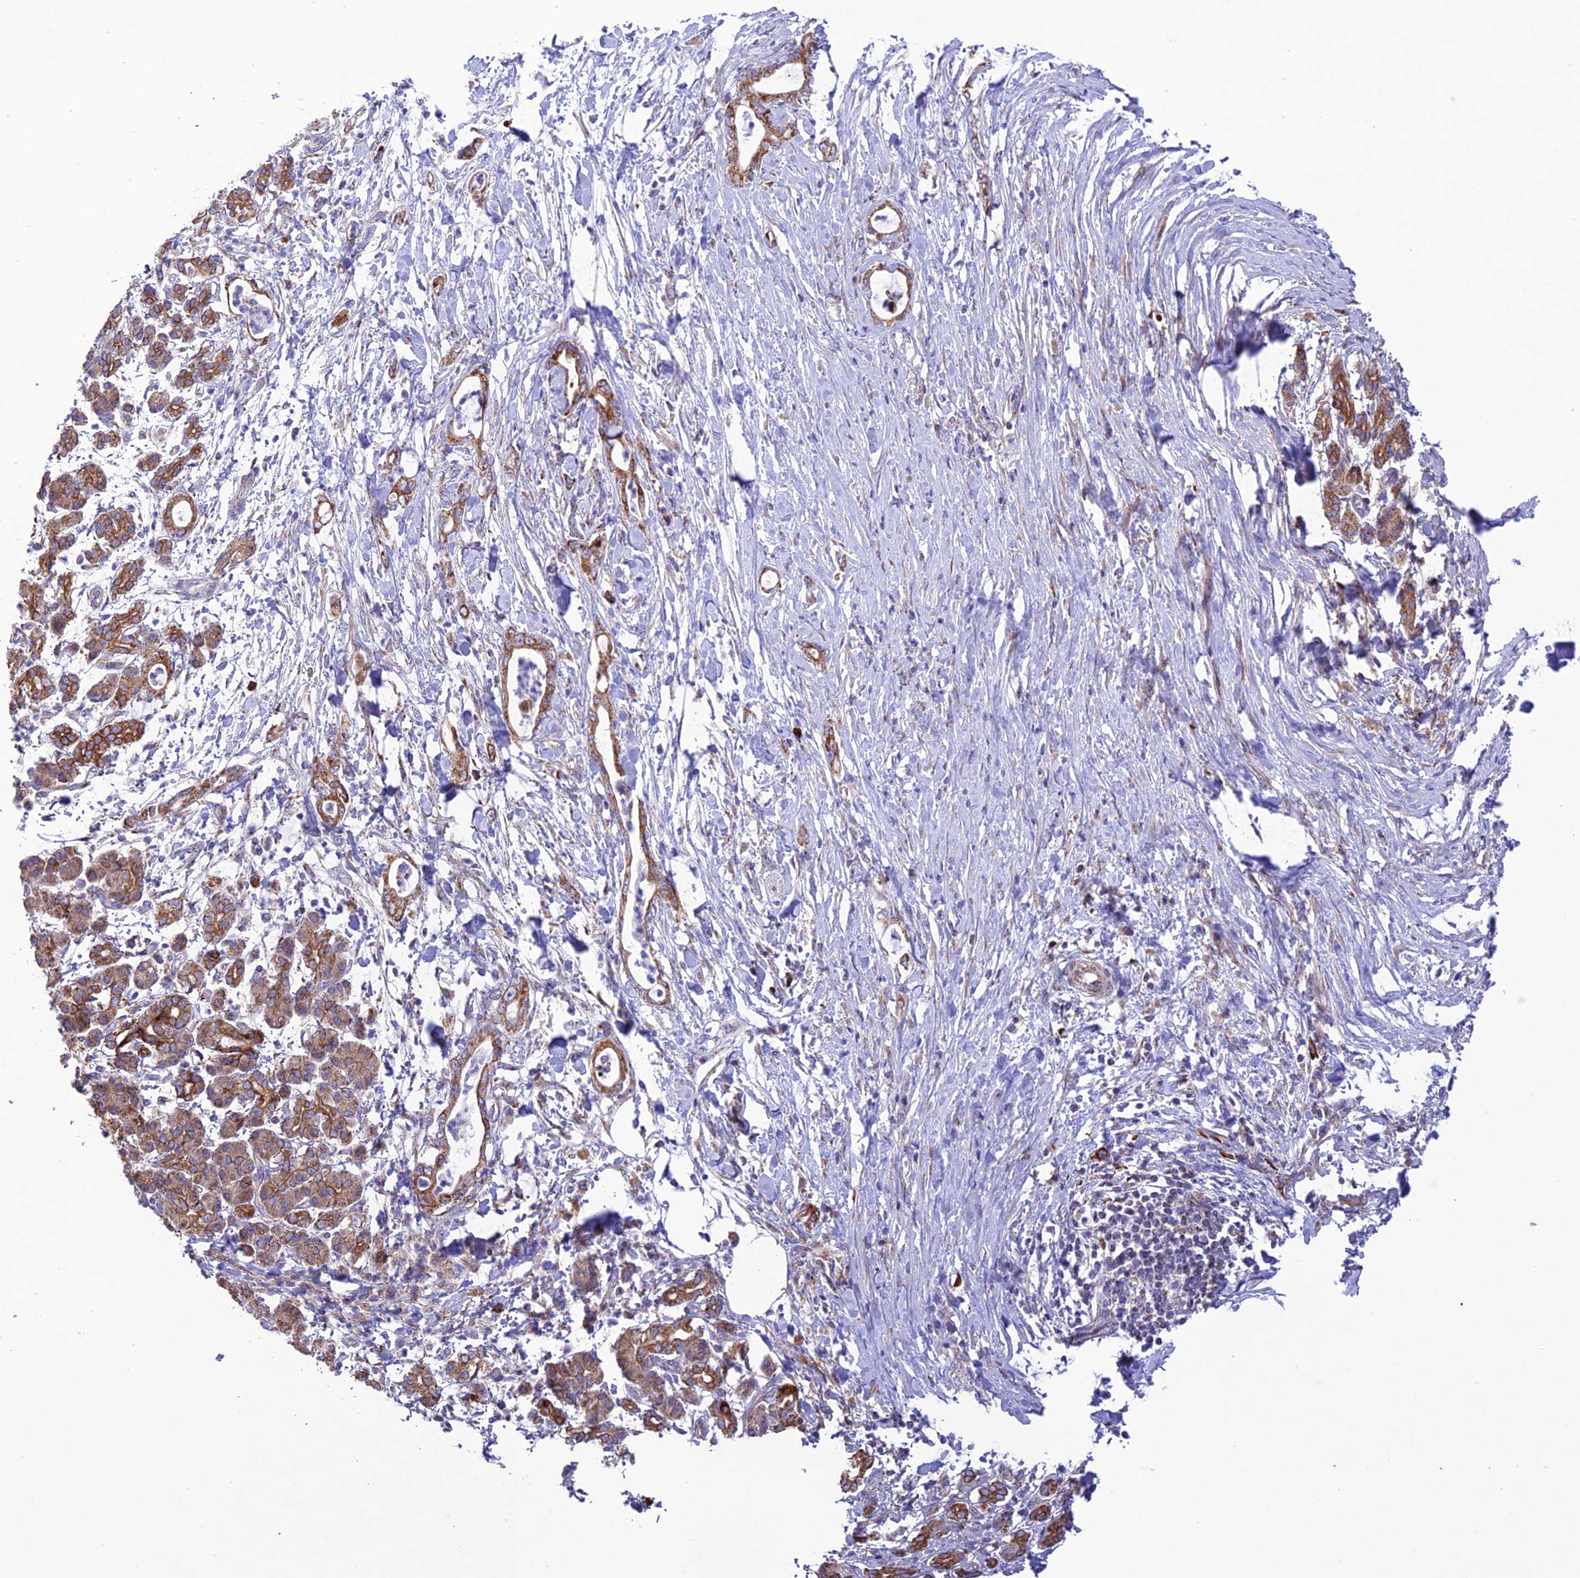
{"staining": {"intensity": "moderate", "quantity": ">75%", "location": "cytoplasmic/membranous"}, "tissue": "pancreatic cancer", "cell_type": "Tumor cells", "image_type": "cancer", "snomed": [{"axis": "morphology", "description": "Normal tissue, NOS"}, {"axis": "morphology", "description": "Adenocarcinoma, NOS"}, {"axis": "topography", "description": "Pancreas"}], "caption": "Protein staining of pancreatic cancer (adenocarcinoma) tissue exhibits moderate cytoplasmic/membranous staining in about >75% of tumor cells.", "gene": "UAP1L1", "patient": {"sex": "female", "age": 55}}